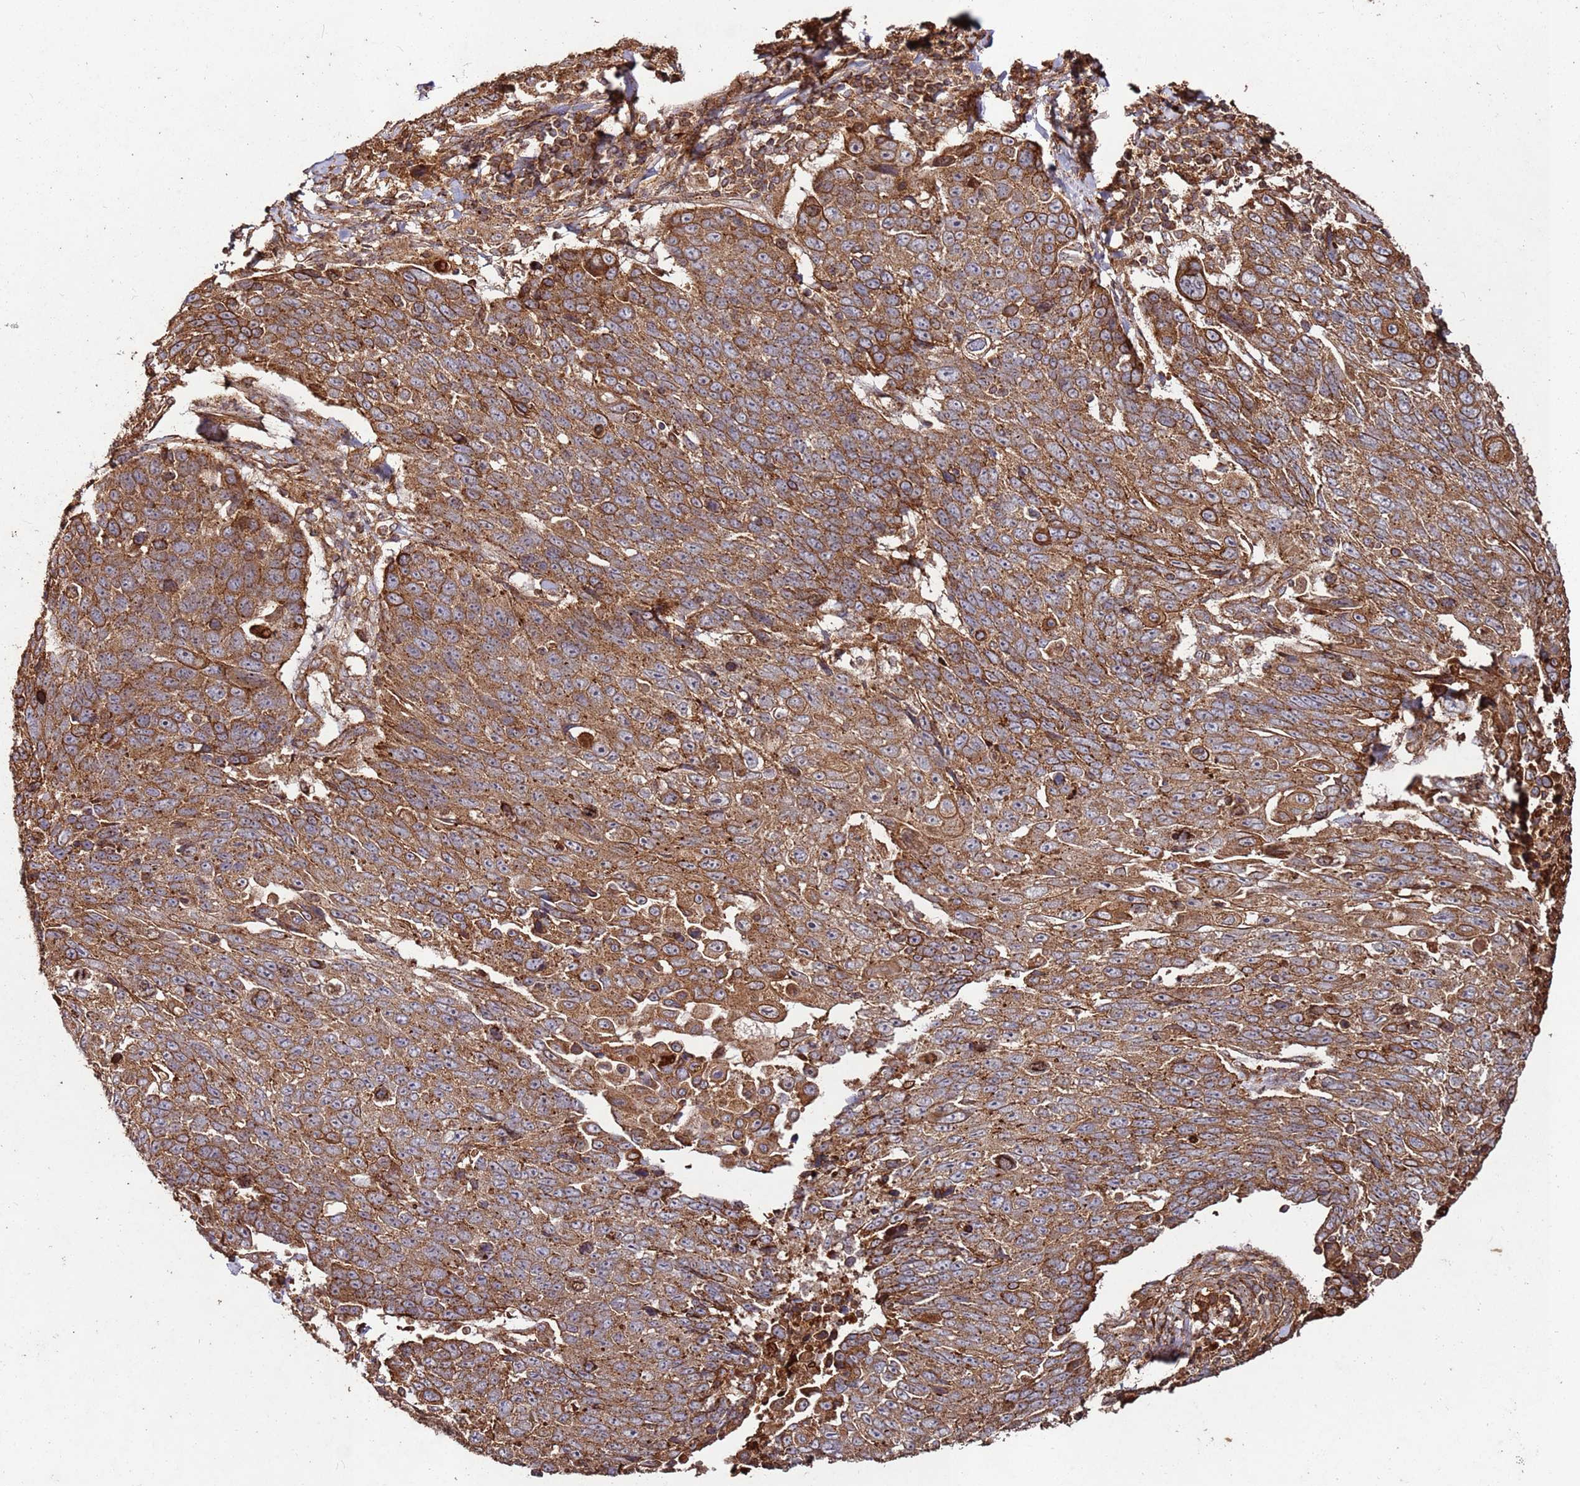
{"staining": {"intensity": "moderate", "quantity": ">75%", "location": "cytoplasmic/membranous"}, "tissue": "lung cancer", "cell_type": "Tumor cells", "image_type": "cancer", "snomed": [{"axis": "morphology", "description": "Squamous cell carcinoma, NOS"}, {"axis": "topography", "description": "Lung"}], "caption": "An immunohistochemistry photomicrograph of tumor tissue is shown. Protein staining in brown highlights moderate cytoplasmic/membranous positivity in lung cancer within tumor cells.", "gene": "FAM186A", "patient": {"sex": "male", "age": 66}}